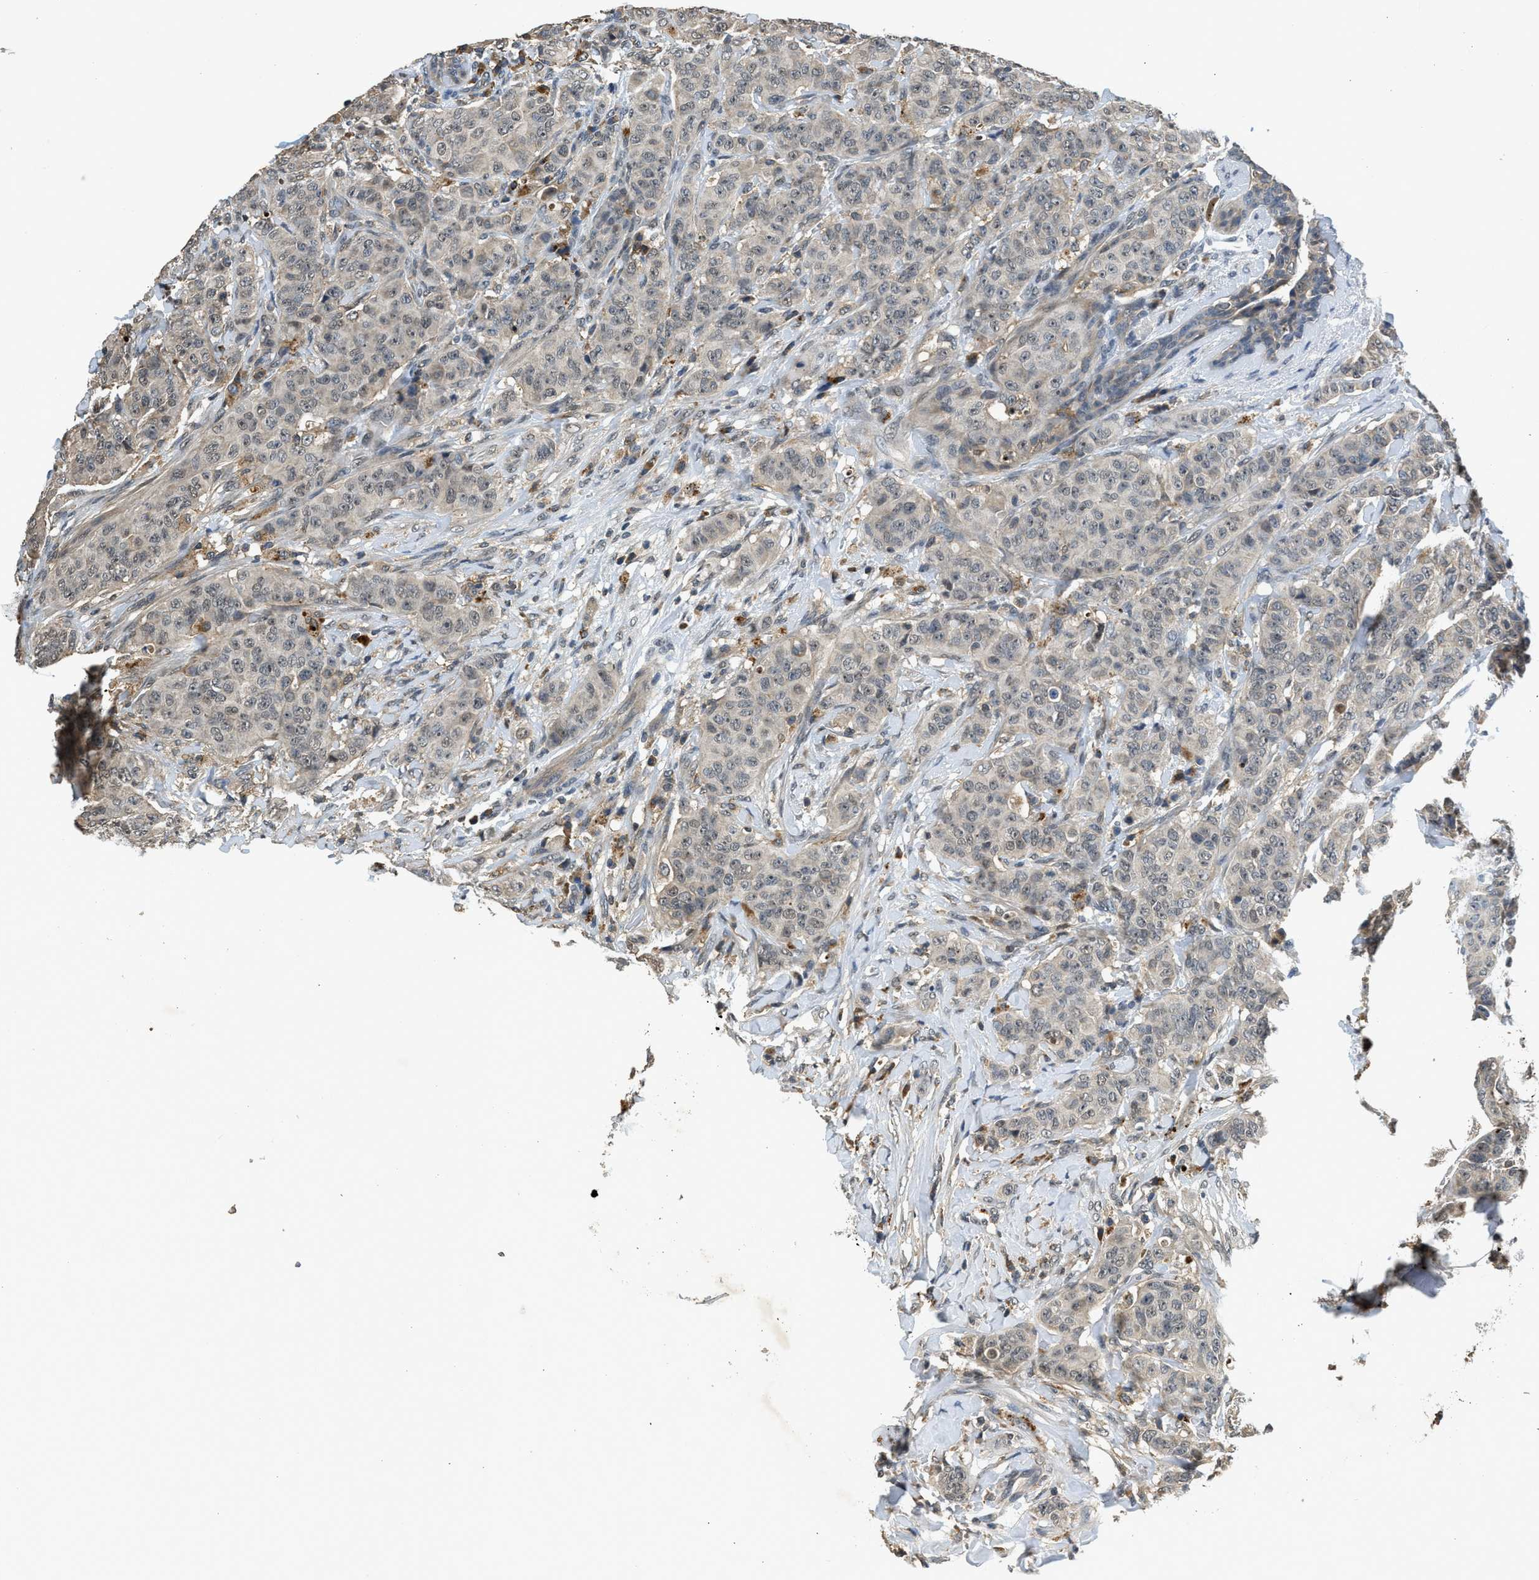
{"staining": {"intensity": "negative", "quantity": "none", "location": "none"}, "tissue": "breast cancer", "cell_type": "Tumor cells", "image_type": "cancer", "snomed": [{"axis": "morphology", "description": "Normal tissue, NOS"}, {"axis": "morphology", "description": "Duct carcinoma"}, {"axis": "topography", "description": "Breast"}], "caption": "Tumor cells show no significant expression in breast infiltrating ductal carcinoma. (IHC, brightfield microscopy, high magnification).", "gene": "SLC15A4", "patient": {"sex": "female", "age": 40}}